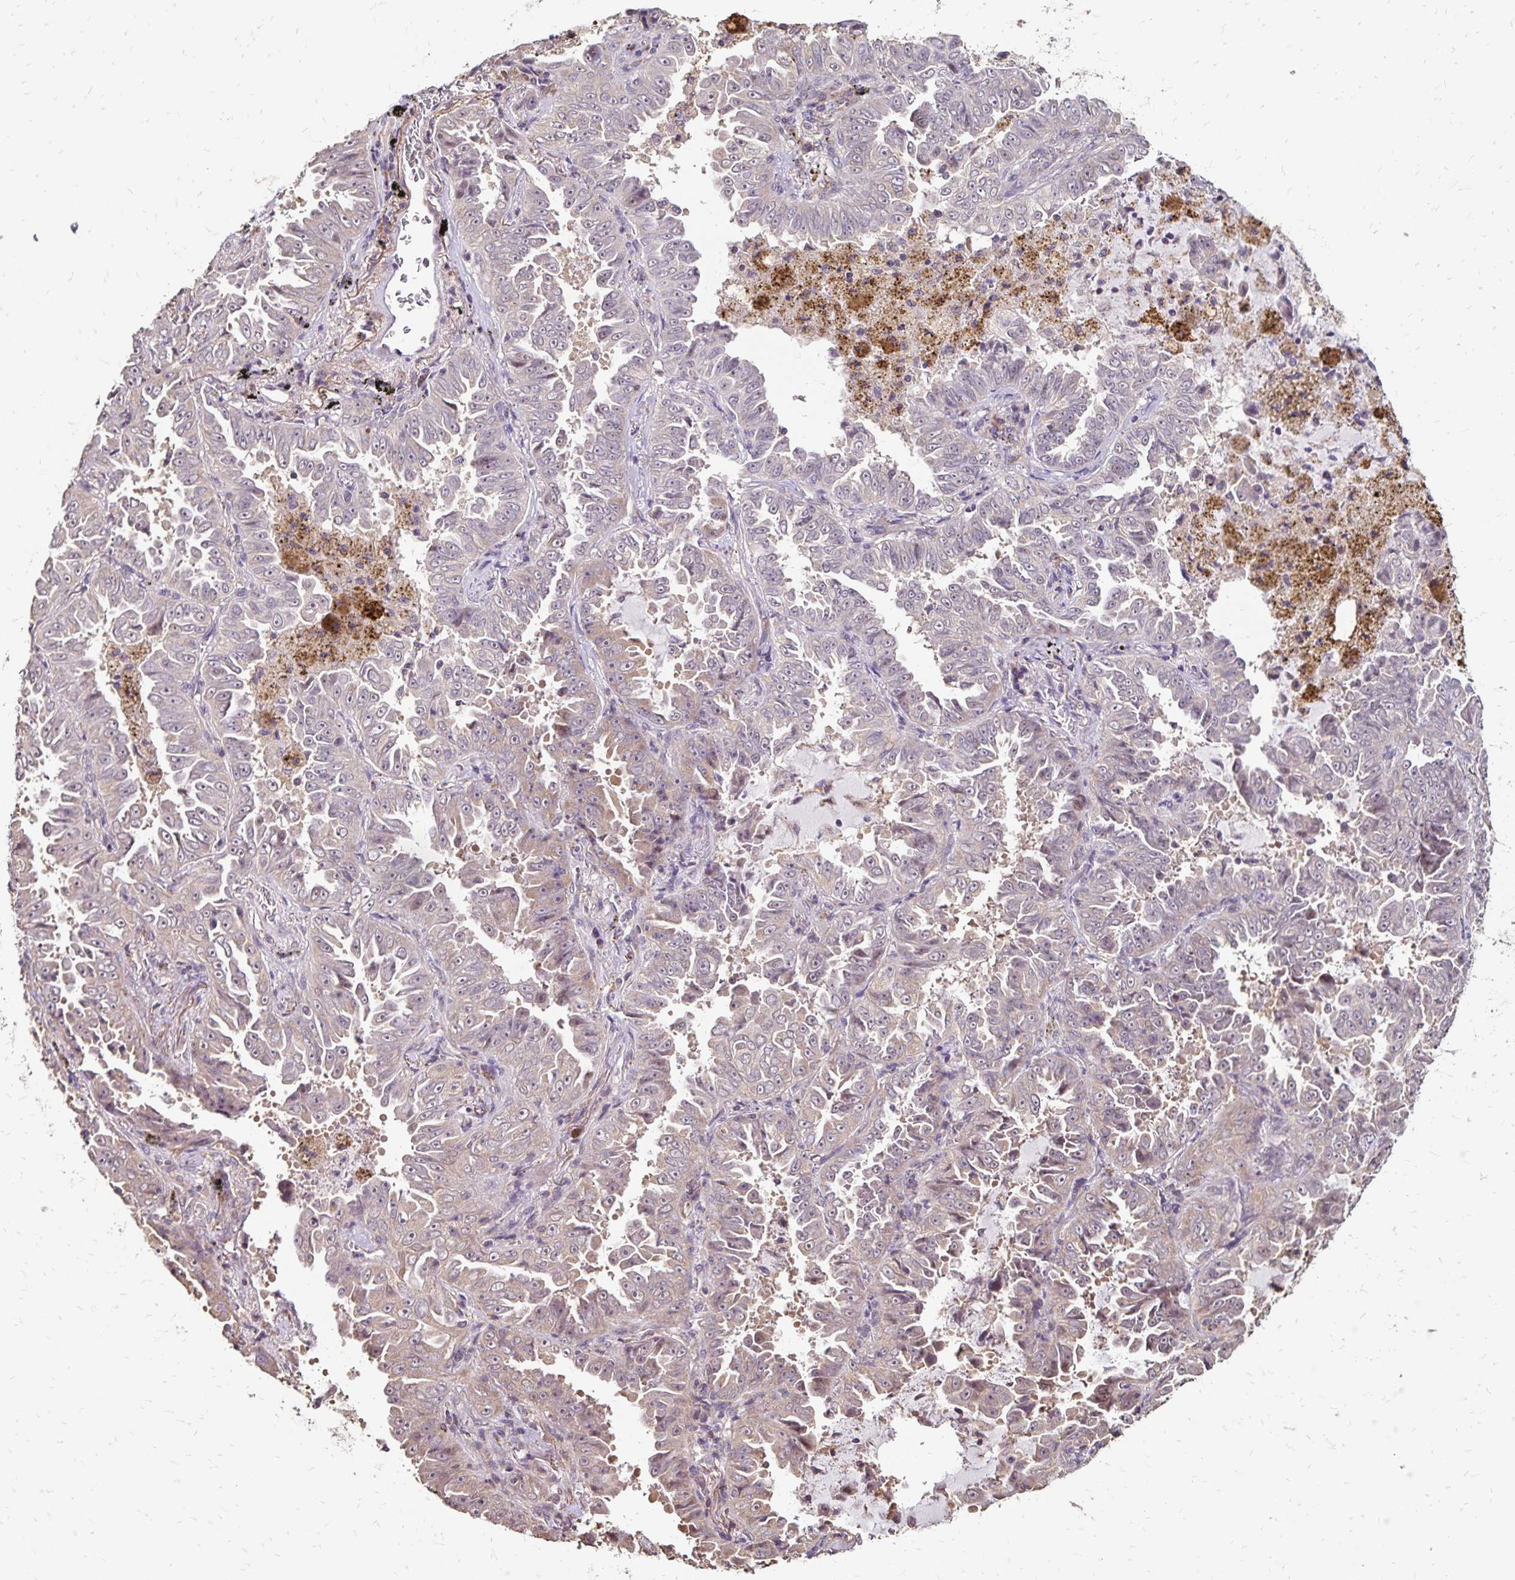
{"staining": {"intensity": "weak", "quantity": "<25%", "location": "cytoplasmic/membranous"}, "tissue": "lung cancer", "cell_type": "Tumor cells", "image_type": "cancer", "snomed": [{"axis": "morphology", "description": "Adenocarcinoma, NOS"}, {"axis": "topography", "description": "Lung"}], "caption": "Immunohistochemistry of human lung cancer (adenocarcinoma) reveals no staining in tumor cells.", "gene": "EMC10", "patient": {"sex": "female", "age": 52}}